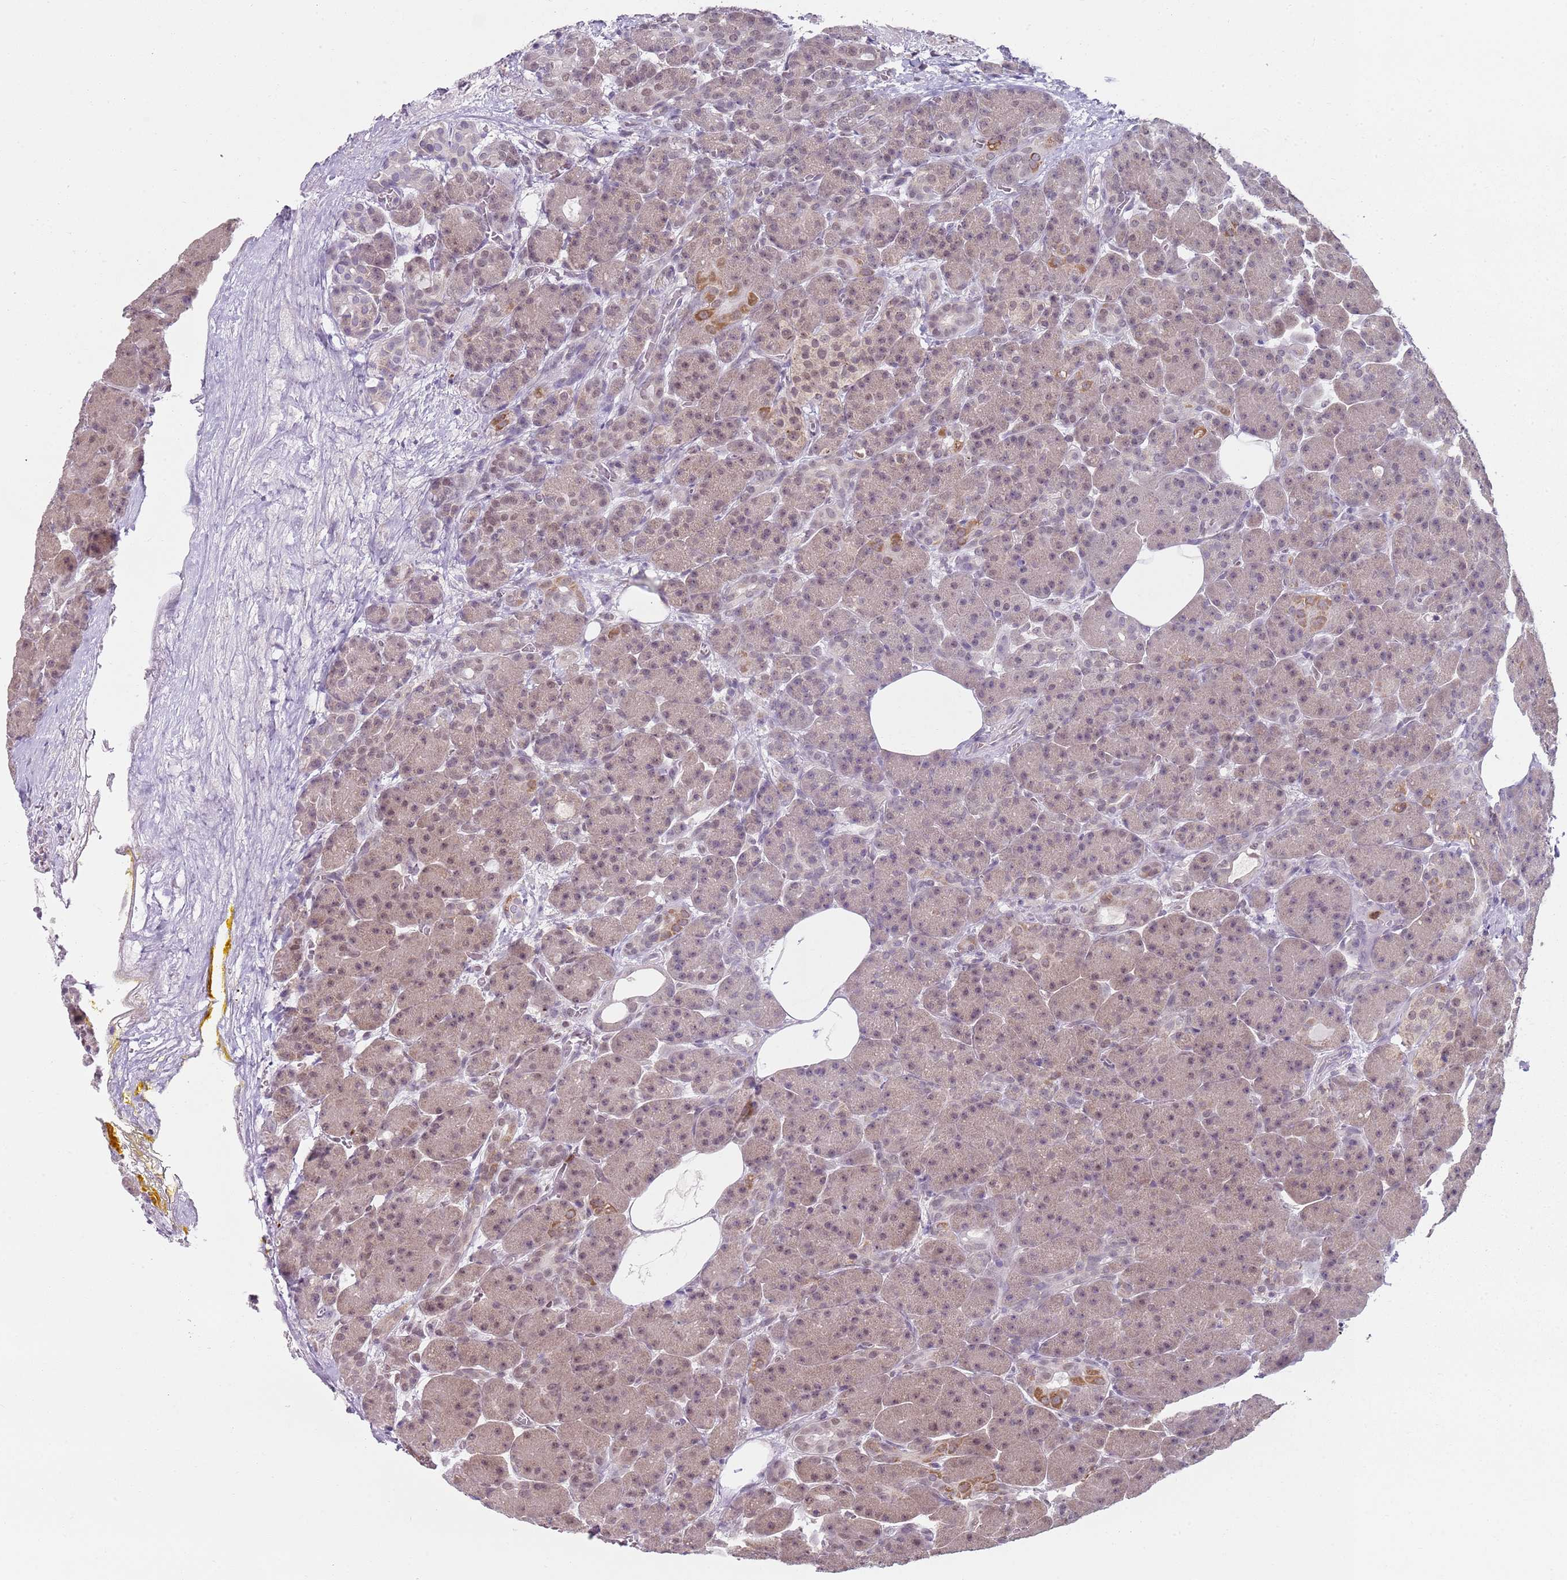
{"staining": {"intensity": "moderate", "quantity": "<25%", "location": "cytoplasmic/membranous"}, "tissue": "pancreas", "cell_type": "Exocrine glandular cells", "image_type": "normal", "snomed": [{"axis": "morphology", "description": "Normal tissue, NOS"}, {"axis": "topography", "description": "Pancreas"}], "caption": "Exocrine glandular cells display low levels of moderate cytoplasmic/membranous positivity in approximately <25% of cells in benign pancreas. Using DAB (3,3'-diaminobenzidine) (brown) and hematoxylin (blue) stains, captured at high magnification using brightfield microscopy.", "gene": "SMARCAL1", "patient": {"sex": "male", "age": 63}}